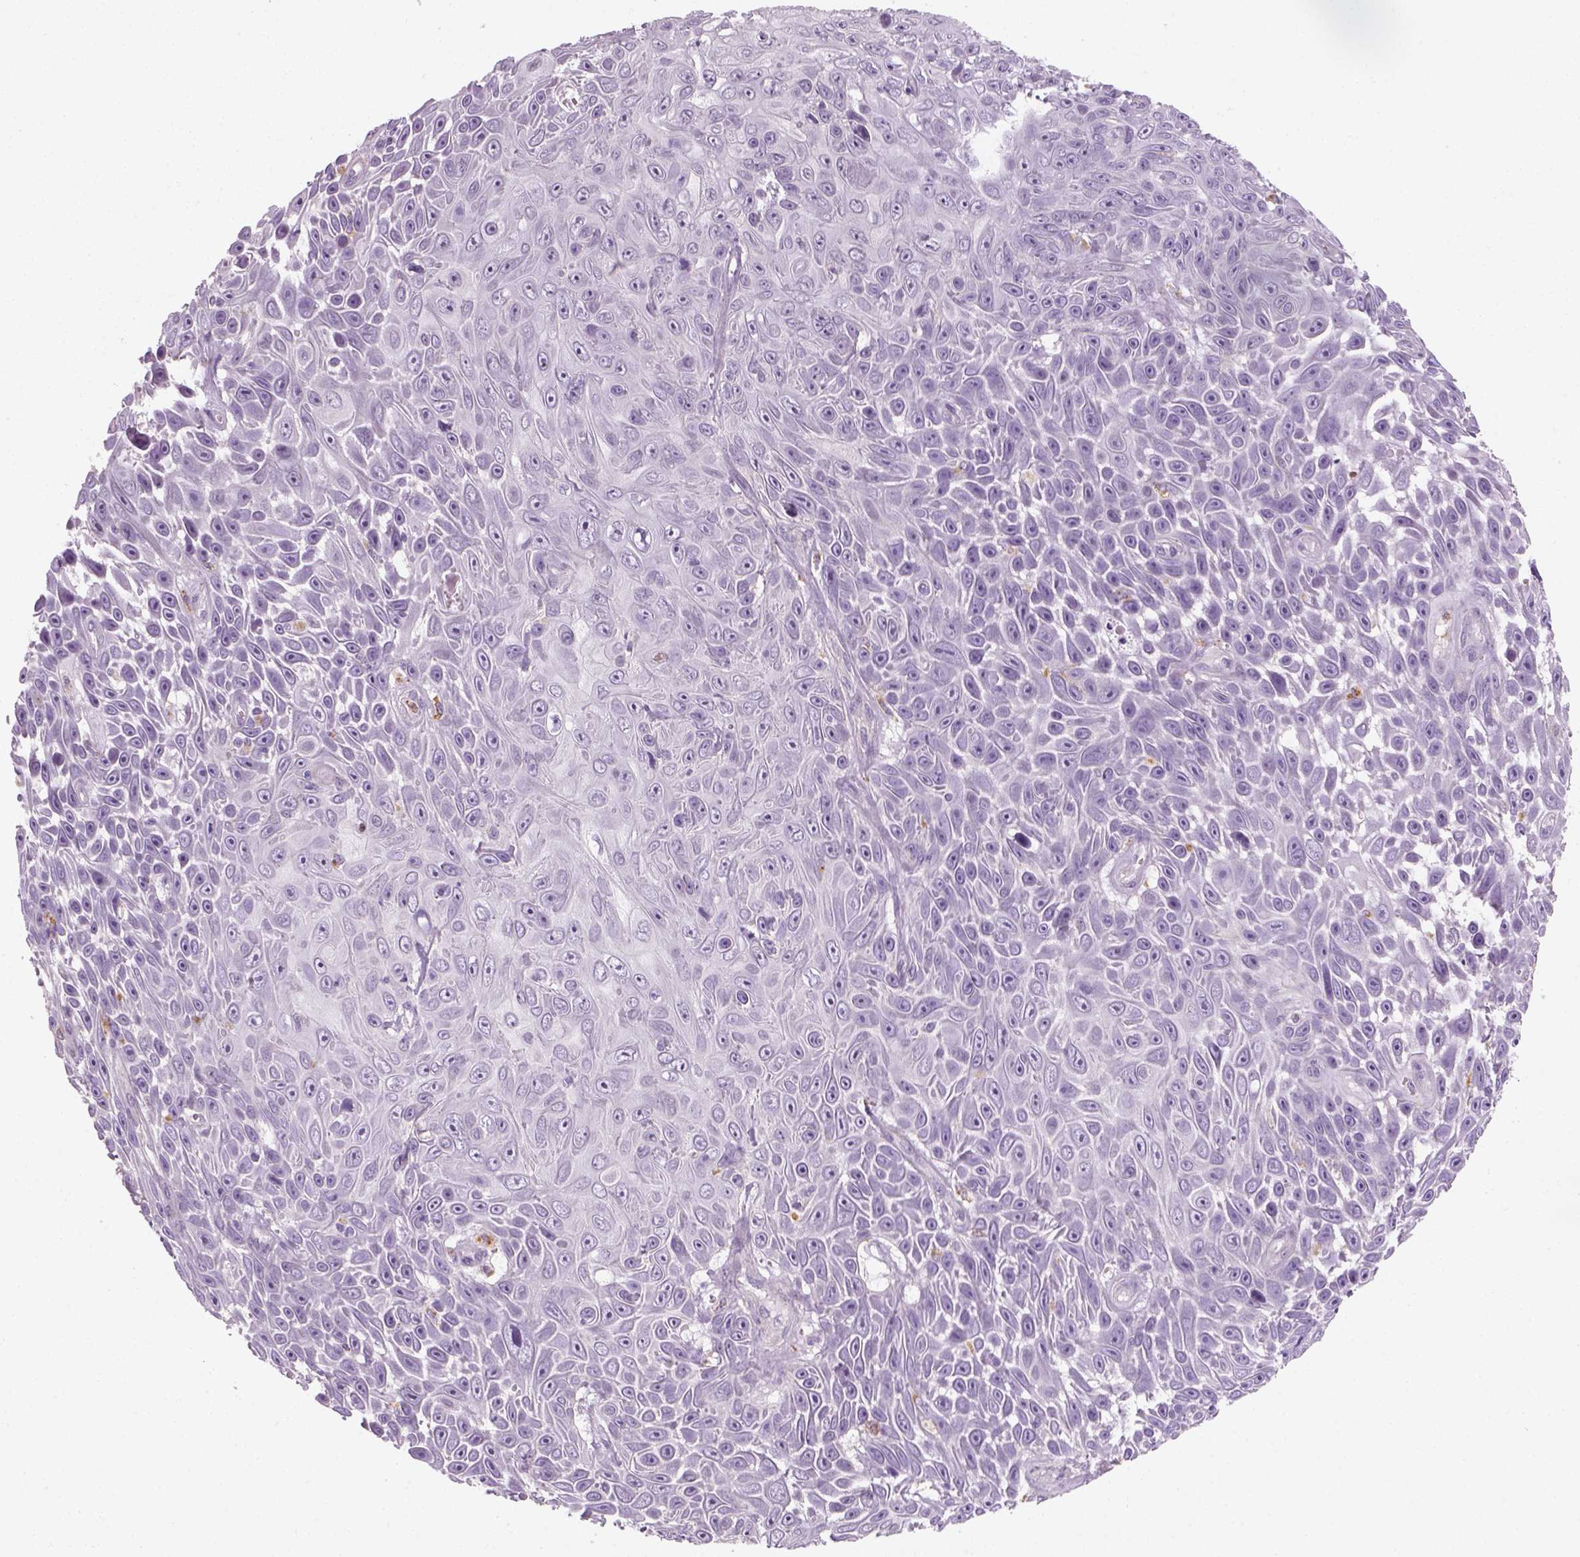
{"staining": {"intensity": "negative", "quantity": "none", "location": "none"}, "tissue": "skin cancer", "cell_type": "Tumor cells", "image_type": "cancer", "snomed": [{"axis": "morphology", "description": "Squamous cell carcinoma, NOS"}, {"axis": "topography", "description": "Skin"}], "caption": "Immunohistochemistry (IHC) of human skin cancer displays no expression in tumor cells.", "gene": "FAM163B", "patient": {"sex": "male", "age": 82}}